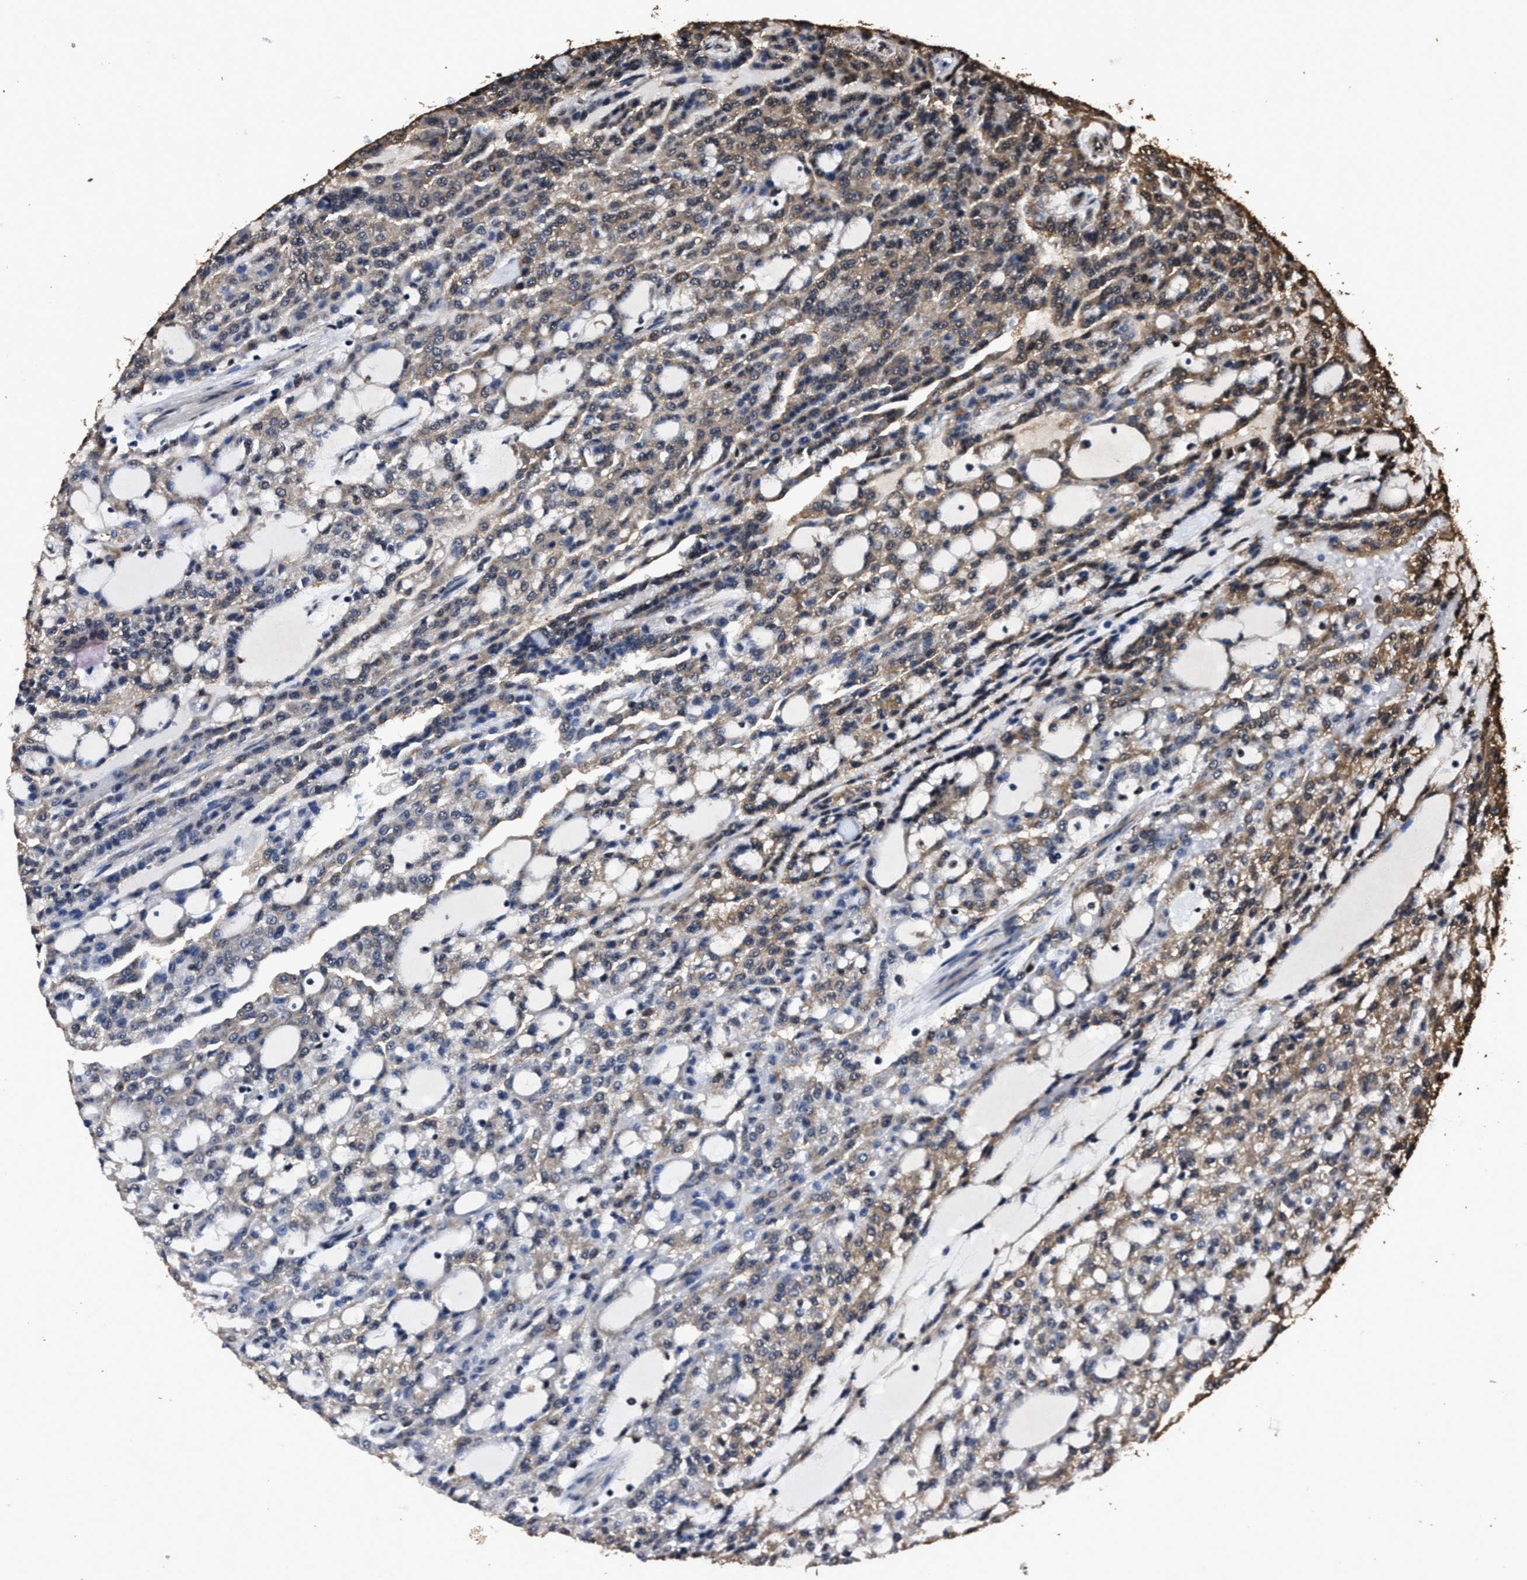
{"staining": {"intensity": "weak", "quantity": "25%-75%", "location": "cytoplasmic/membranous"}, "tissue": "renal cancer", "cell_type": "Tumor cells", "image_type": "cancer", "snomed": [{"axis": "morphology", "description": "Adenocarcinoma, NOS"}, {"axis": "topography", "description": "Kidney"}], "caption": "Immunohistochemistry (IHC) histopathology image of human renal cancer stained for a protein (brown), which exhibits low levels of weak cytoplasmic/membranous expression in about 25%-75% of tumor cells.", "gene": "RSBN1L", "patient": {"sex": "male", "age": 63}}